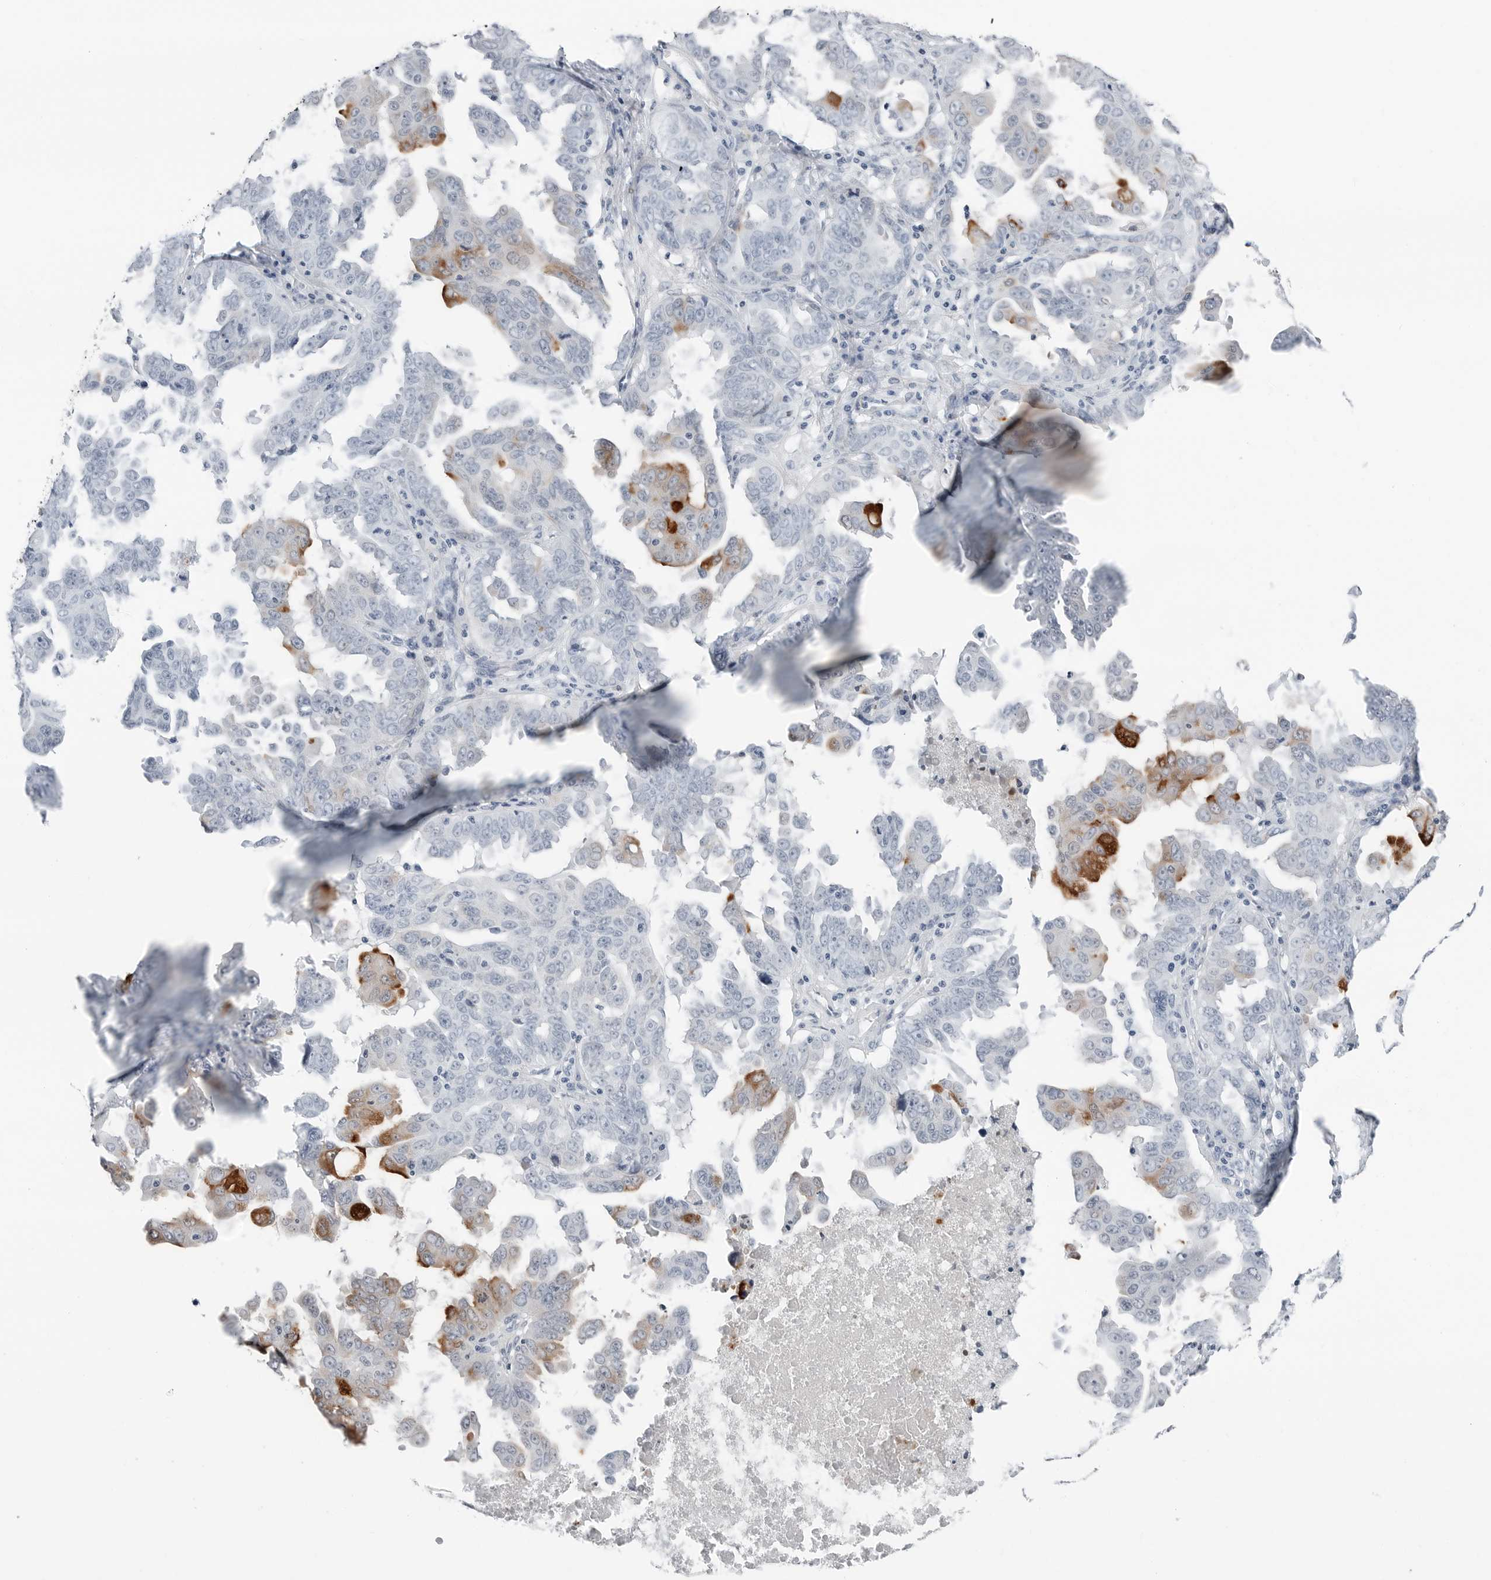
{"staining": {"intensity": "strong", "quantity": "<25%", "location": "cytoplasmic/membranous"}, "tissue": "ovarian cancer", "cell_type": "Tumor cells", "image_type": "cancer", "snomed": [{"axis": "morphology", "description": "Carcinoma, endometroid"}, {"axis": "topography", "description": "Ovary"}], "caption": "A photomicrograph of endometroid carcinoma (ovarian) stained for a protein exhibits strong cytoplasmic/membranous brown staining in tumor cells.", "gene": "SLPI", "patient": {"sex": "female", "age": 62}}